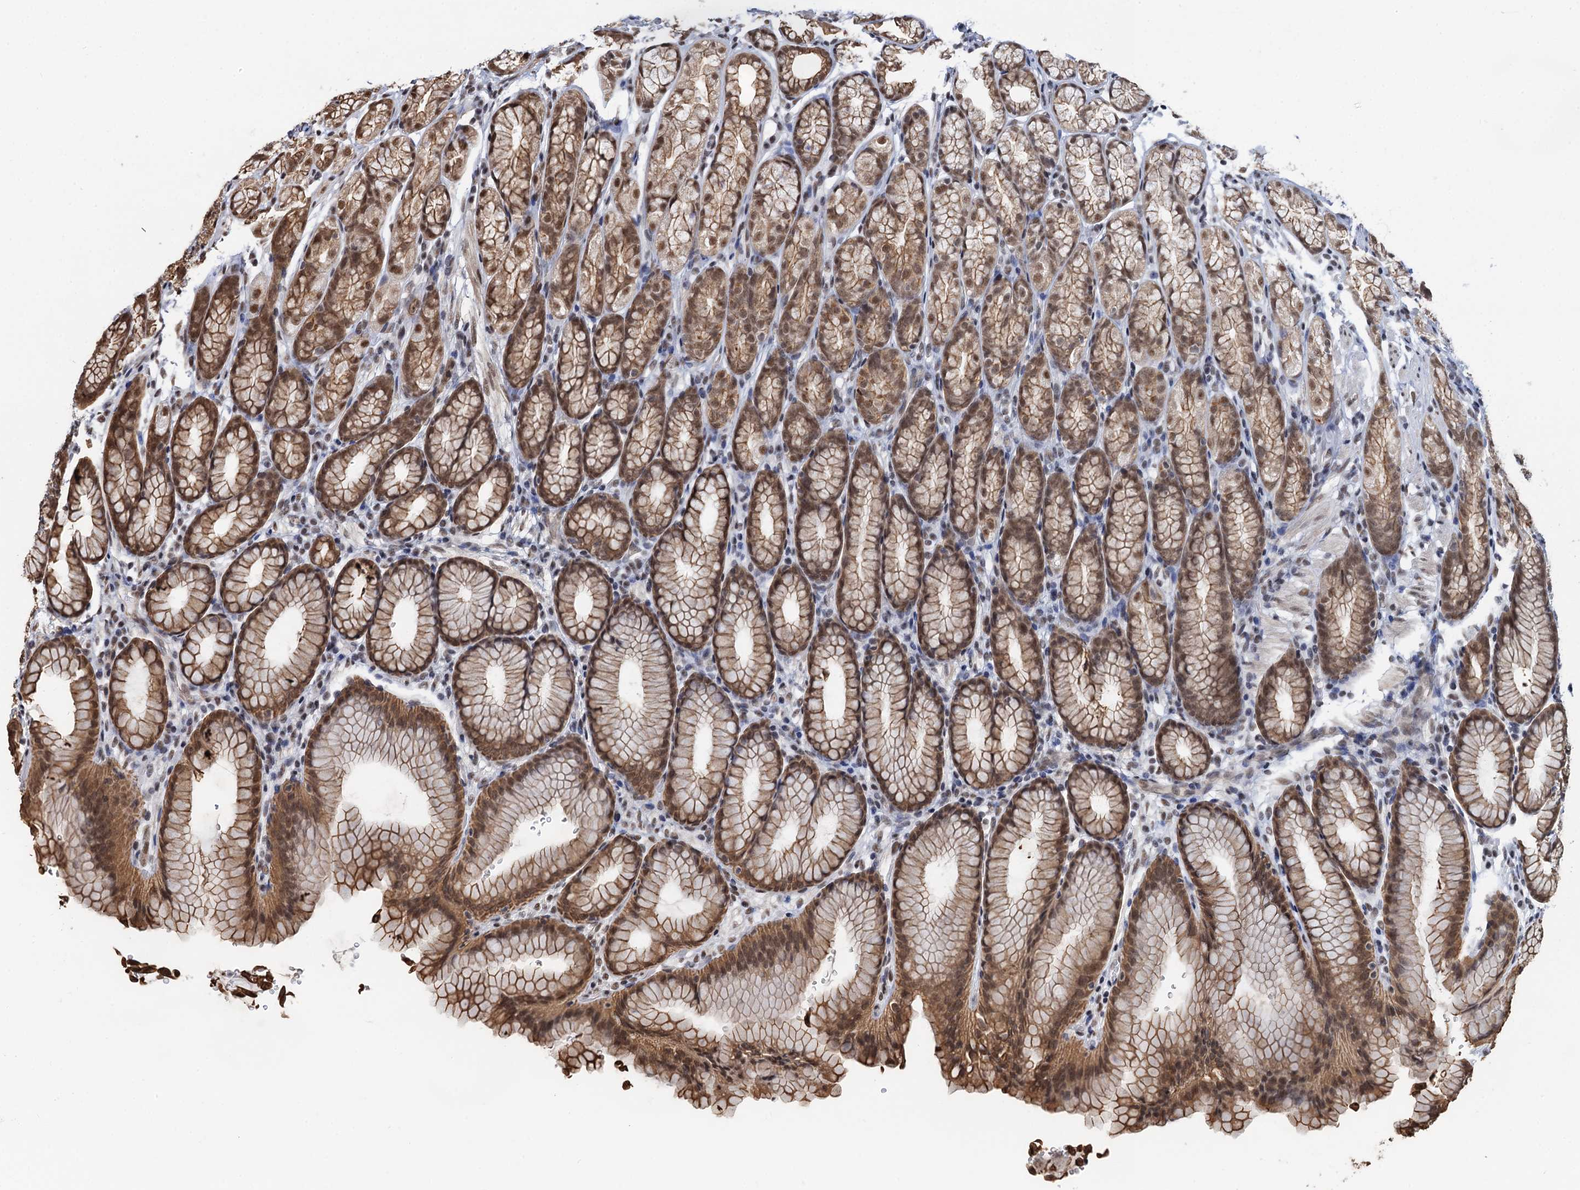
{"staining": {"intensity": "moderate", "quantity": ">75%", "location": "cytoplasmic/membranous,nuclear"}, "tissue": "stomach", "cell_type": "Glandular cells", "image_type": "normal", "snomed": [{"axis": "morphology", "description": "Normal tissue, NOS"}, {"axis": "topography", "description": "Stomach"}], "caption": "Moderate cytoplasmic/membranous,nuclear expression is present in approximately >75% of glandular cells in unremarkable stomach. (DAB (3,3'-diaminobenzidine) = brown stain, brightfield microscopy at high magnification).", "gene": "ZNF609", "patient": {"sex": "male", "age": 42}}